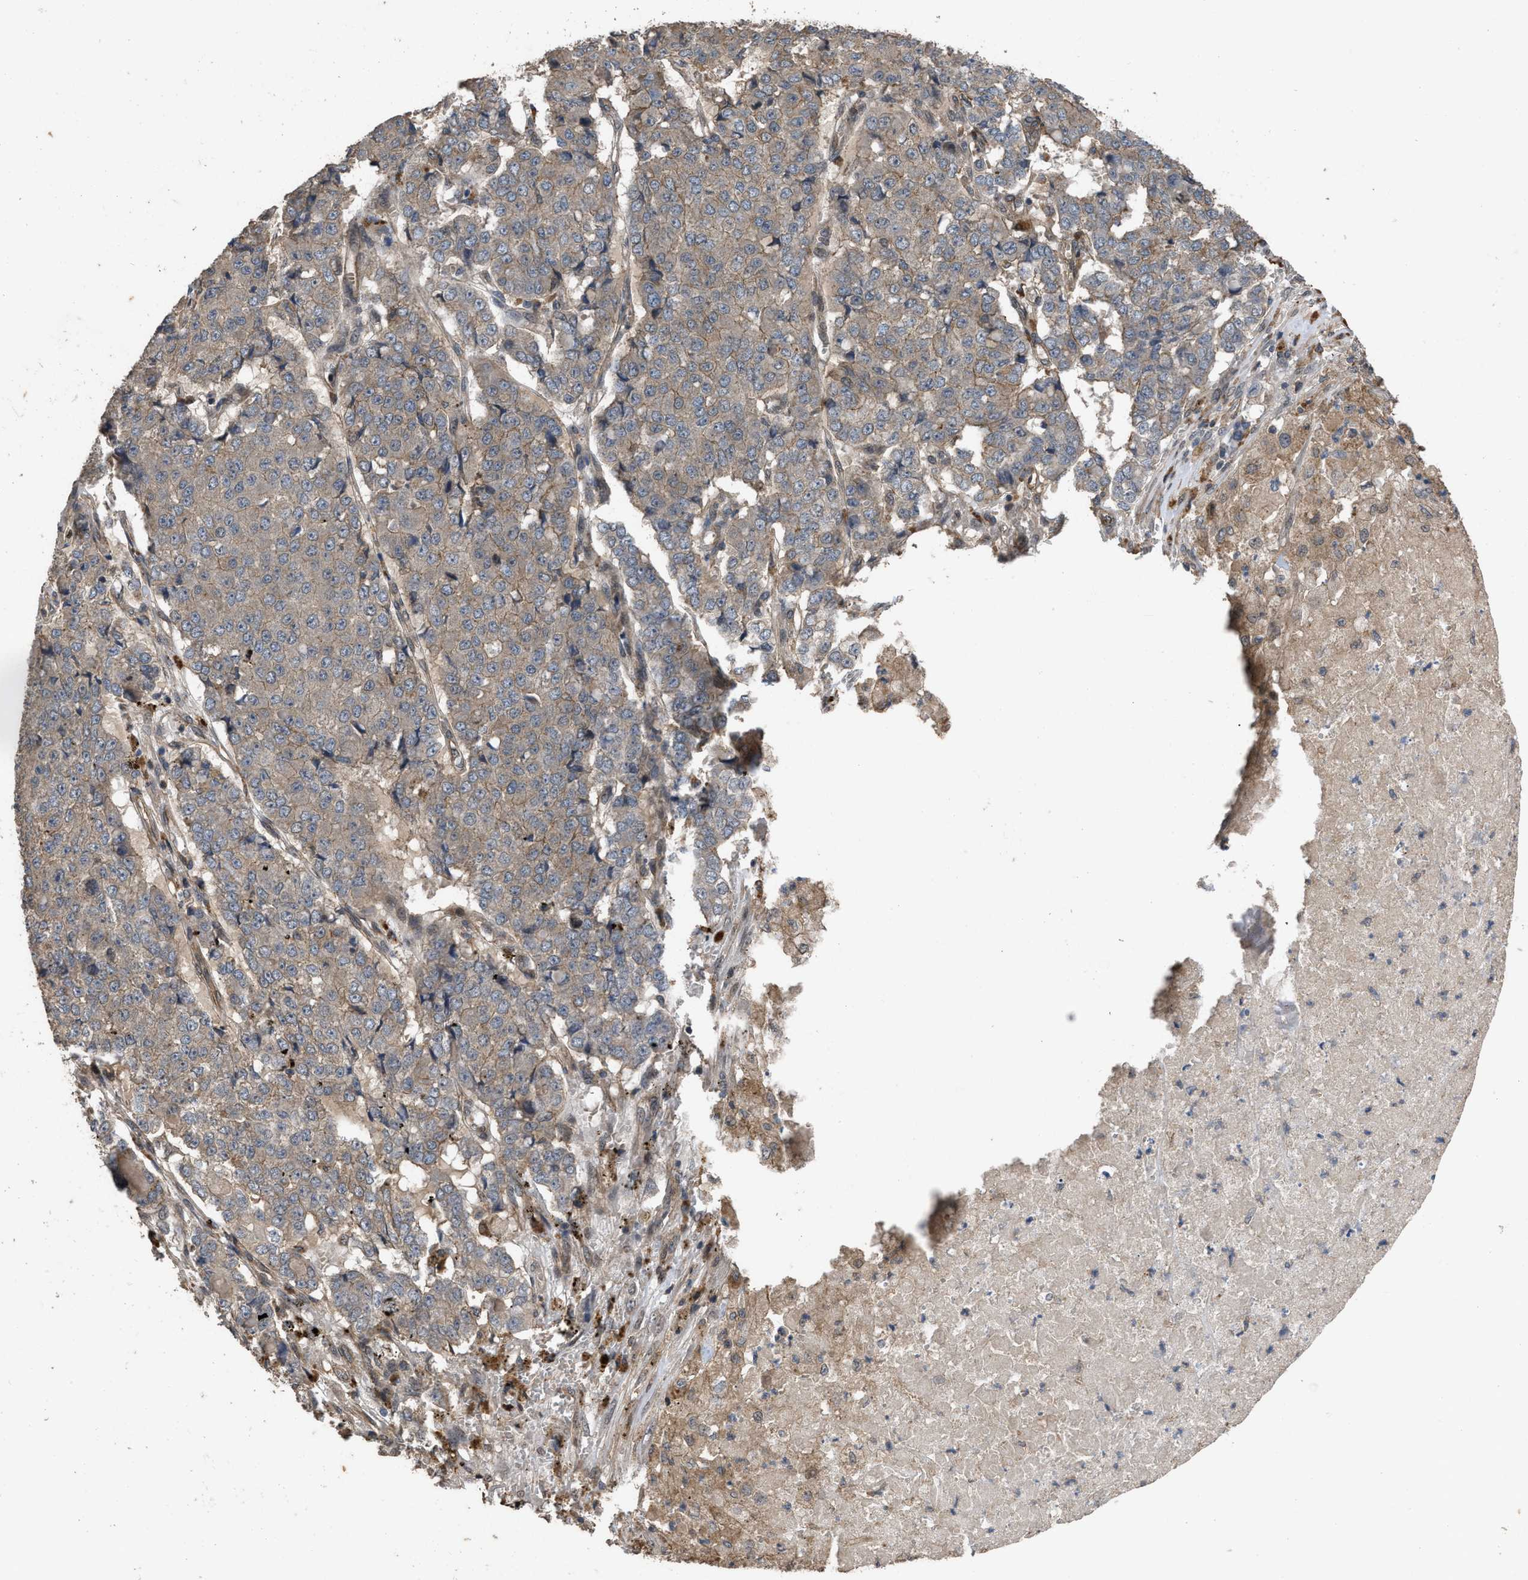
{"staining": {"intensity": "weak", "quantity": ">75%", "location": "cytoplasmic/membranous"}, "tissue": "pancreatic cancer", "cell_type": "Tumor cells", "image_type": "cancer", "snomed": [{"axis": "morphology", "description": "Adenocarcinoma, NOS"}, {"axis": "topography", "description": "Pancreas"}], "caption": "Pancreatic cancer stained with a brown dye demonstrates weak cytoplasmic/membranous positive positivity in approximately >75% of tumor cells.", "gene": "UTRN", "patient": {"sex": "male", "age": 50}}